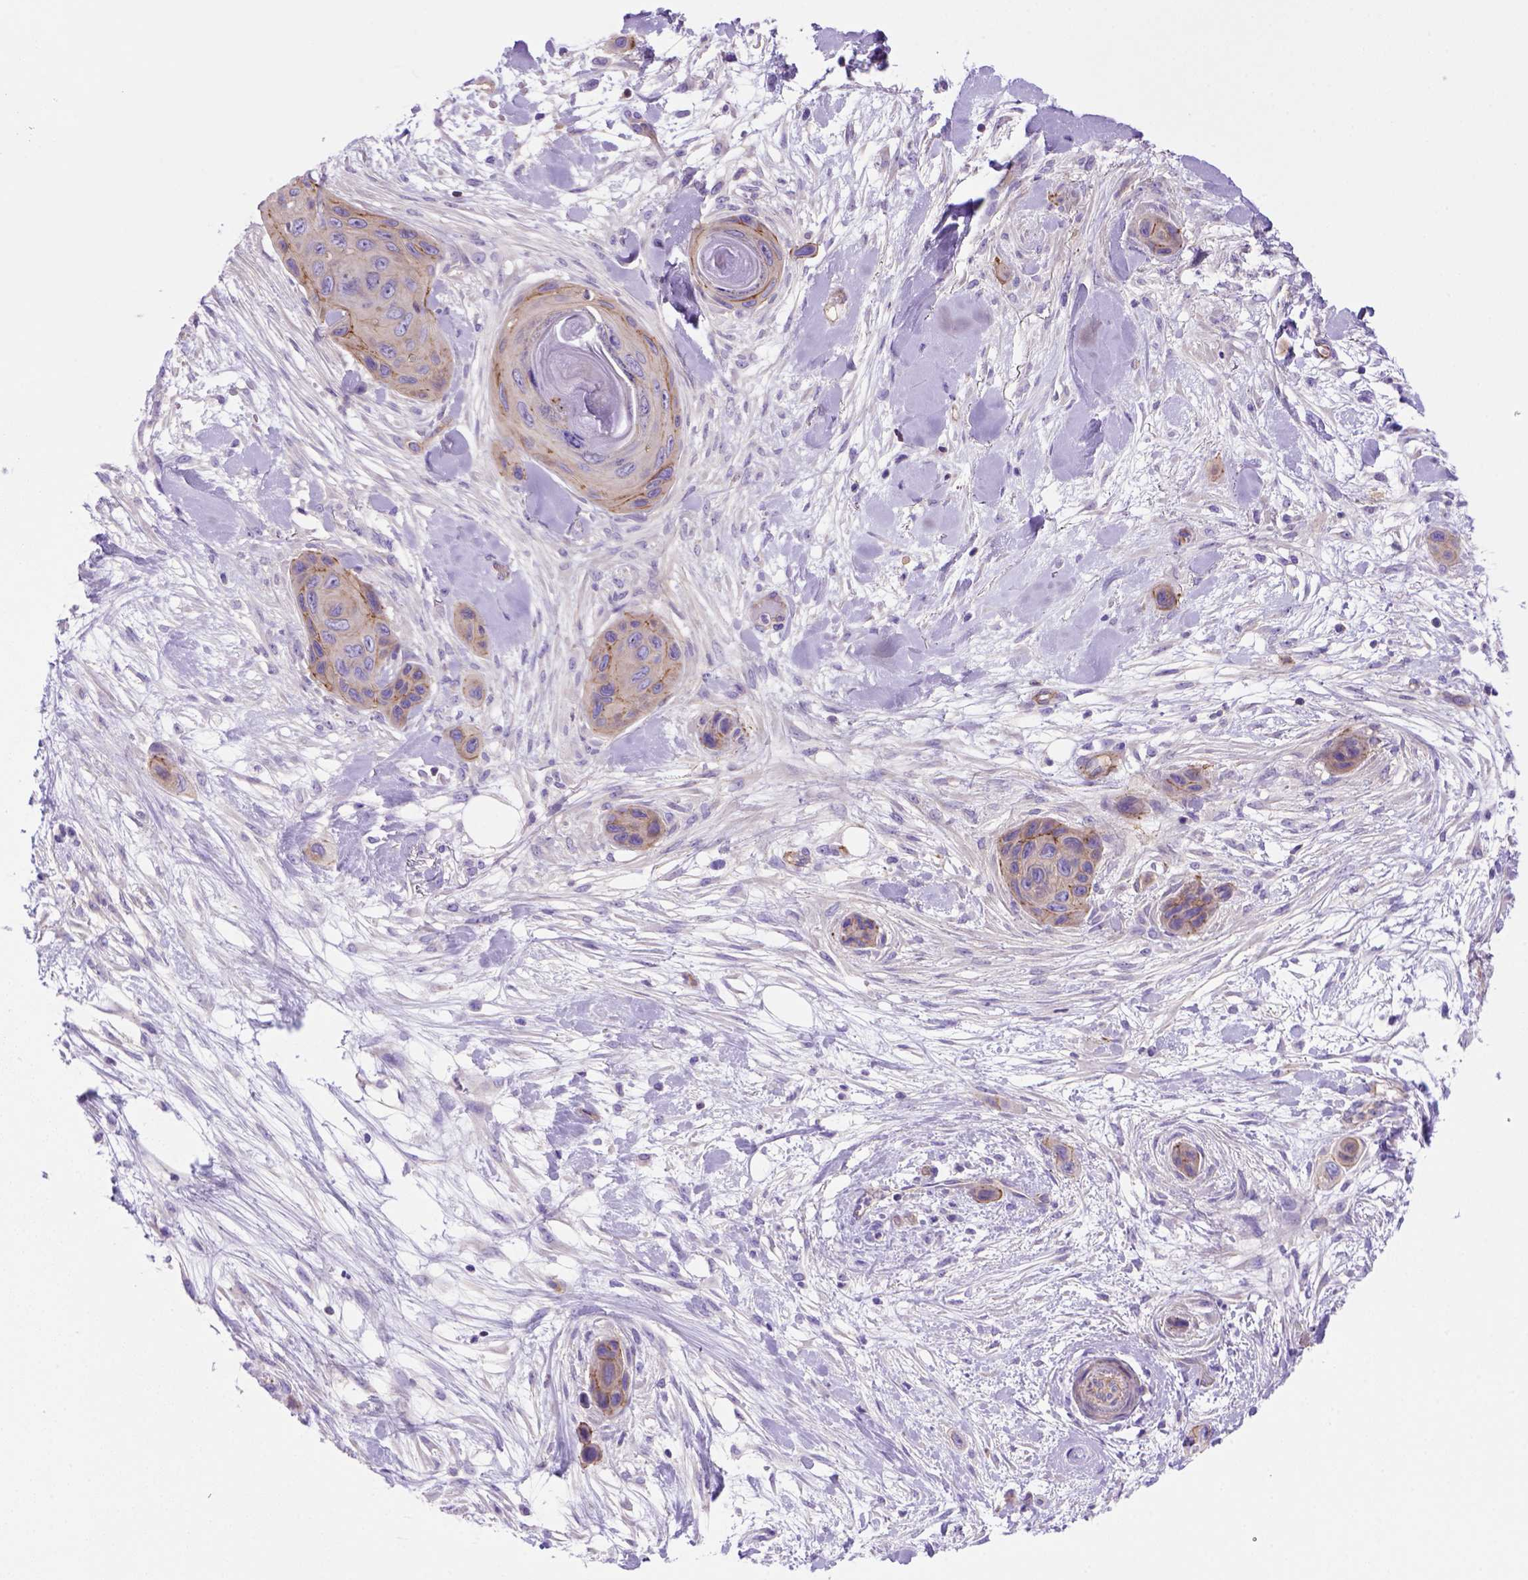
{"staining": {"intensity": "moderate", "quantity": ">75%", "location": "cytoplasmic/membranous"}, "tissue": "skin cancer", "cell_type": "Tumor cells", "image_type": "cancer", "snomed": [{"axis": "morphology", "description": "Squamous cell carcinoma, NOS"}, {"axis": "topography", "description": "Skin"}], "caption": "A medium amount of moderate cytoplasmic/membranous expression is present in approximately >75% of tumor cells in skin cancer (squamous cell carcinoma) tissue.", "gene": "PEX12", "patient": {"sex": "male", "age": 82}}